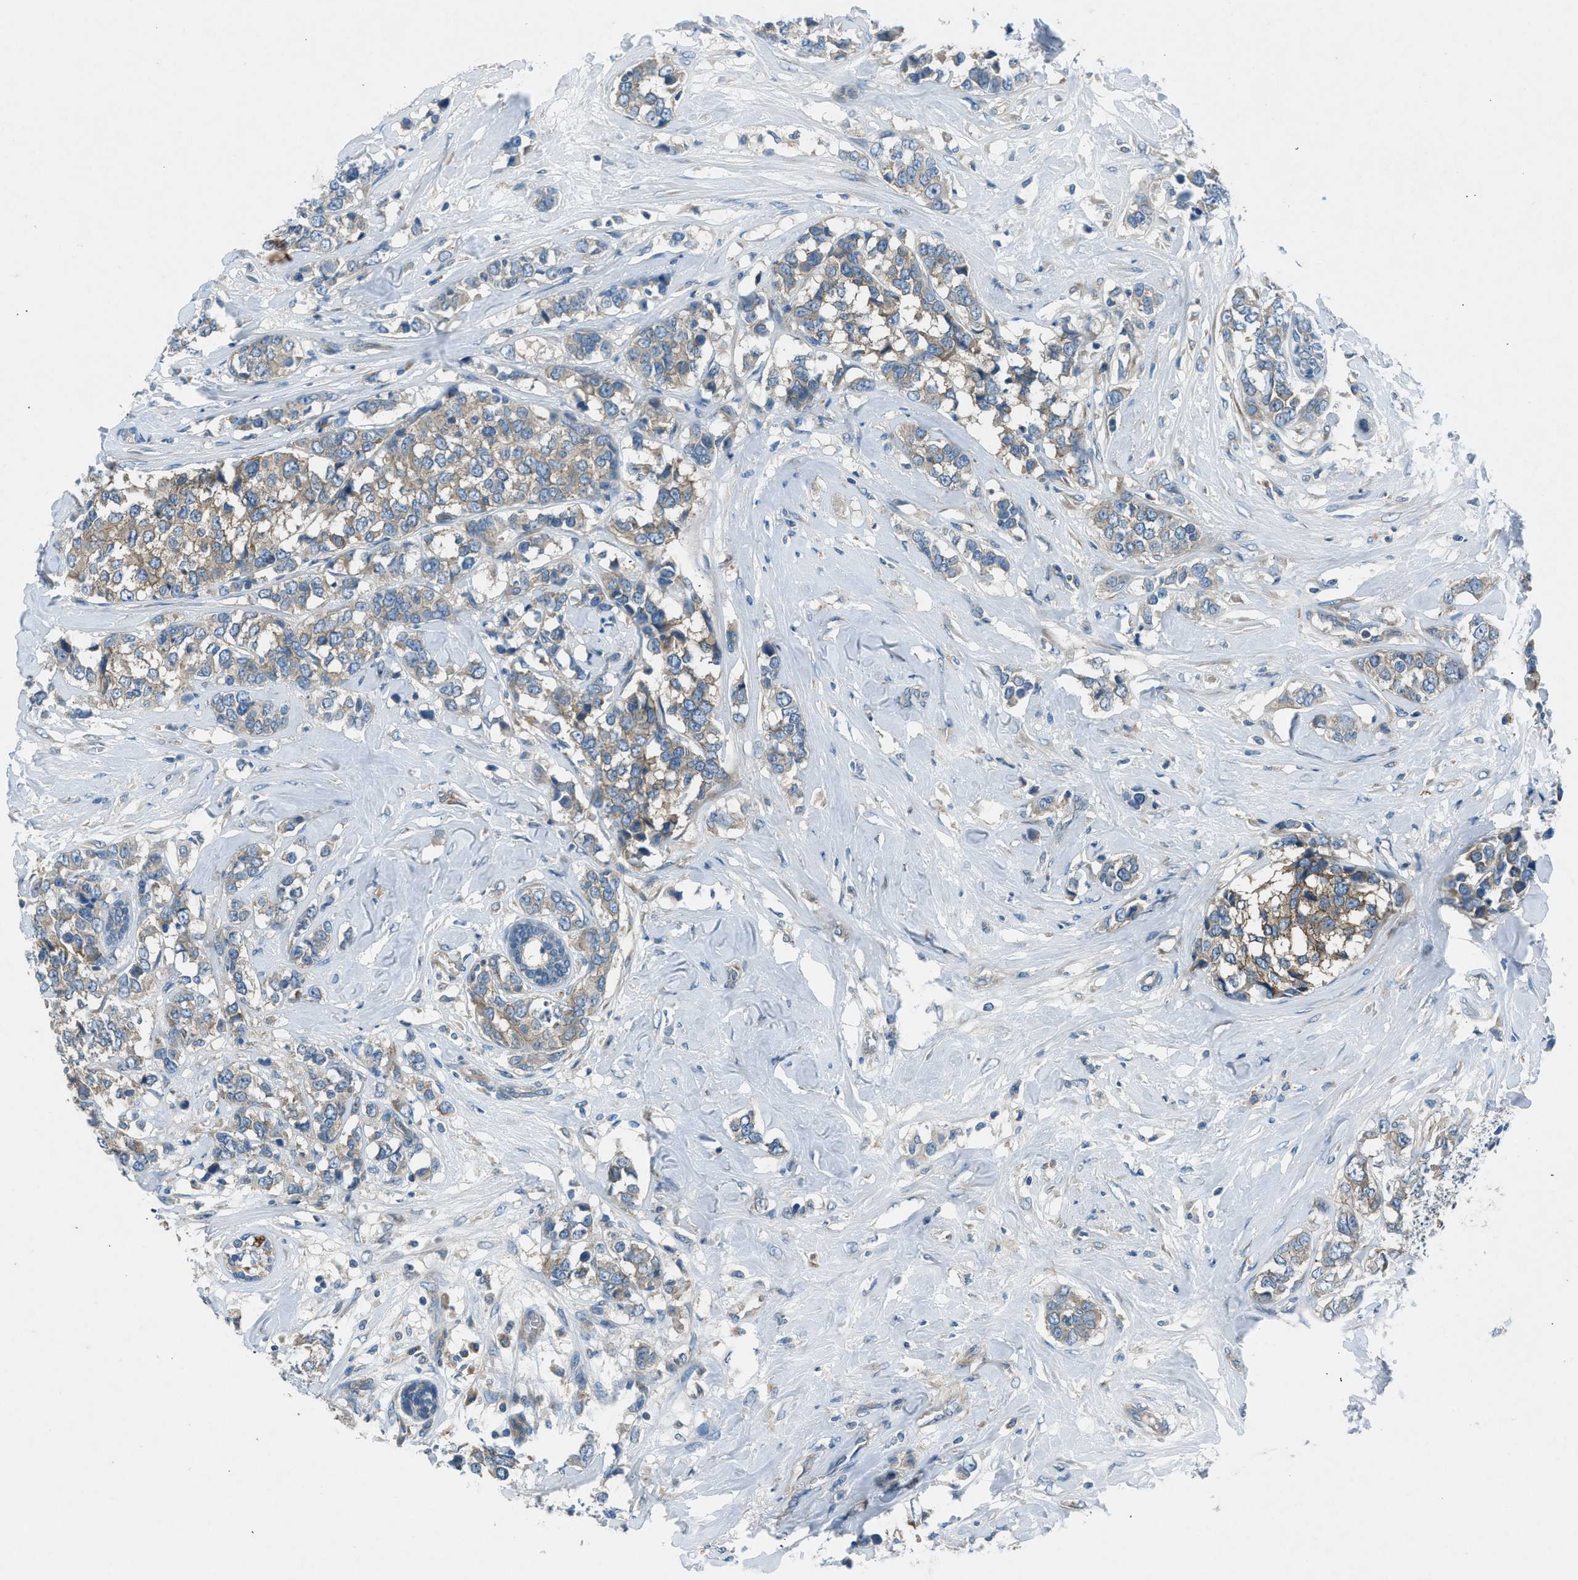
{"staining": {"intensity": "moderate", "quantity": "25%-75%", "location": "cytoplasmic/membranous"}, "tissue": "breast cancer", "cell_type": "Tumor cells", "image_type": "cancer", "snomed": [{"axis": "morphology", "description": "Lobular carcinoma"}, {"axis": "topography", "description": "Breast"}], "caption": "Moderate cytoplasmic/membranous protein positivity is seen in approximately 25%-75% of tumor cells in breast cancer (lobular carcinoma).", "gene": "BMP1", "patient": {"sex": "female", "age": 59}}